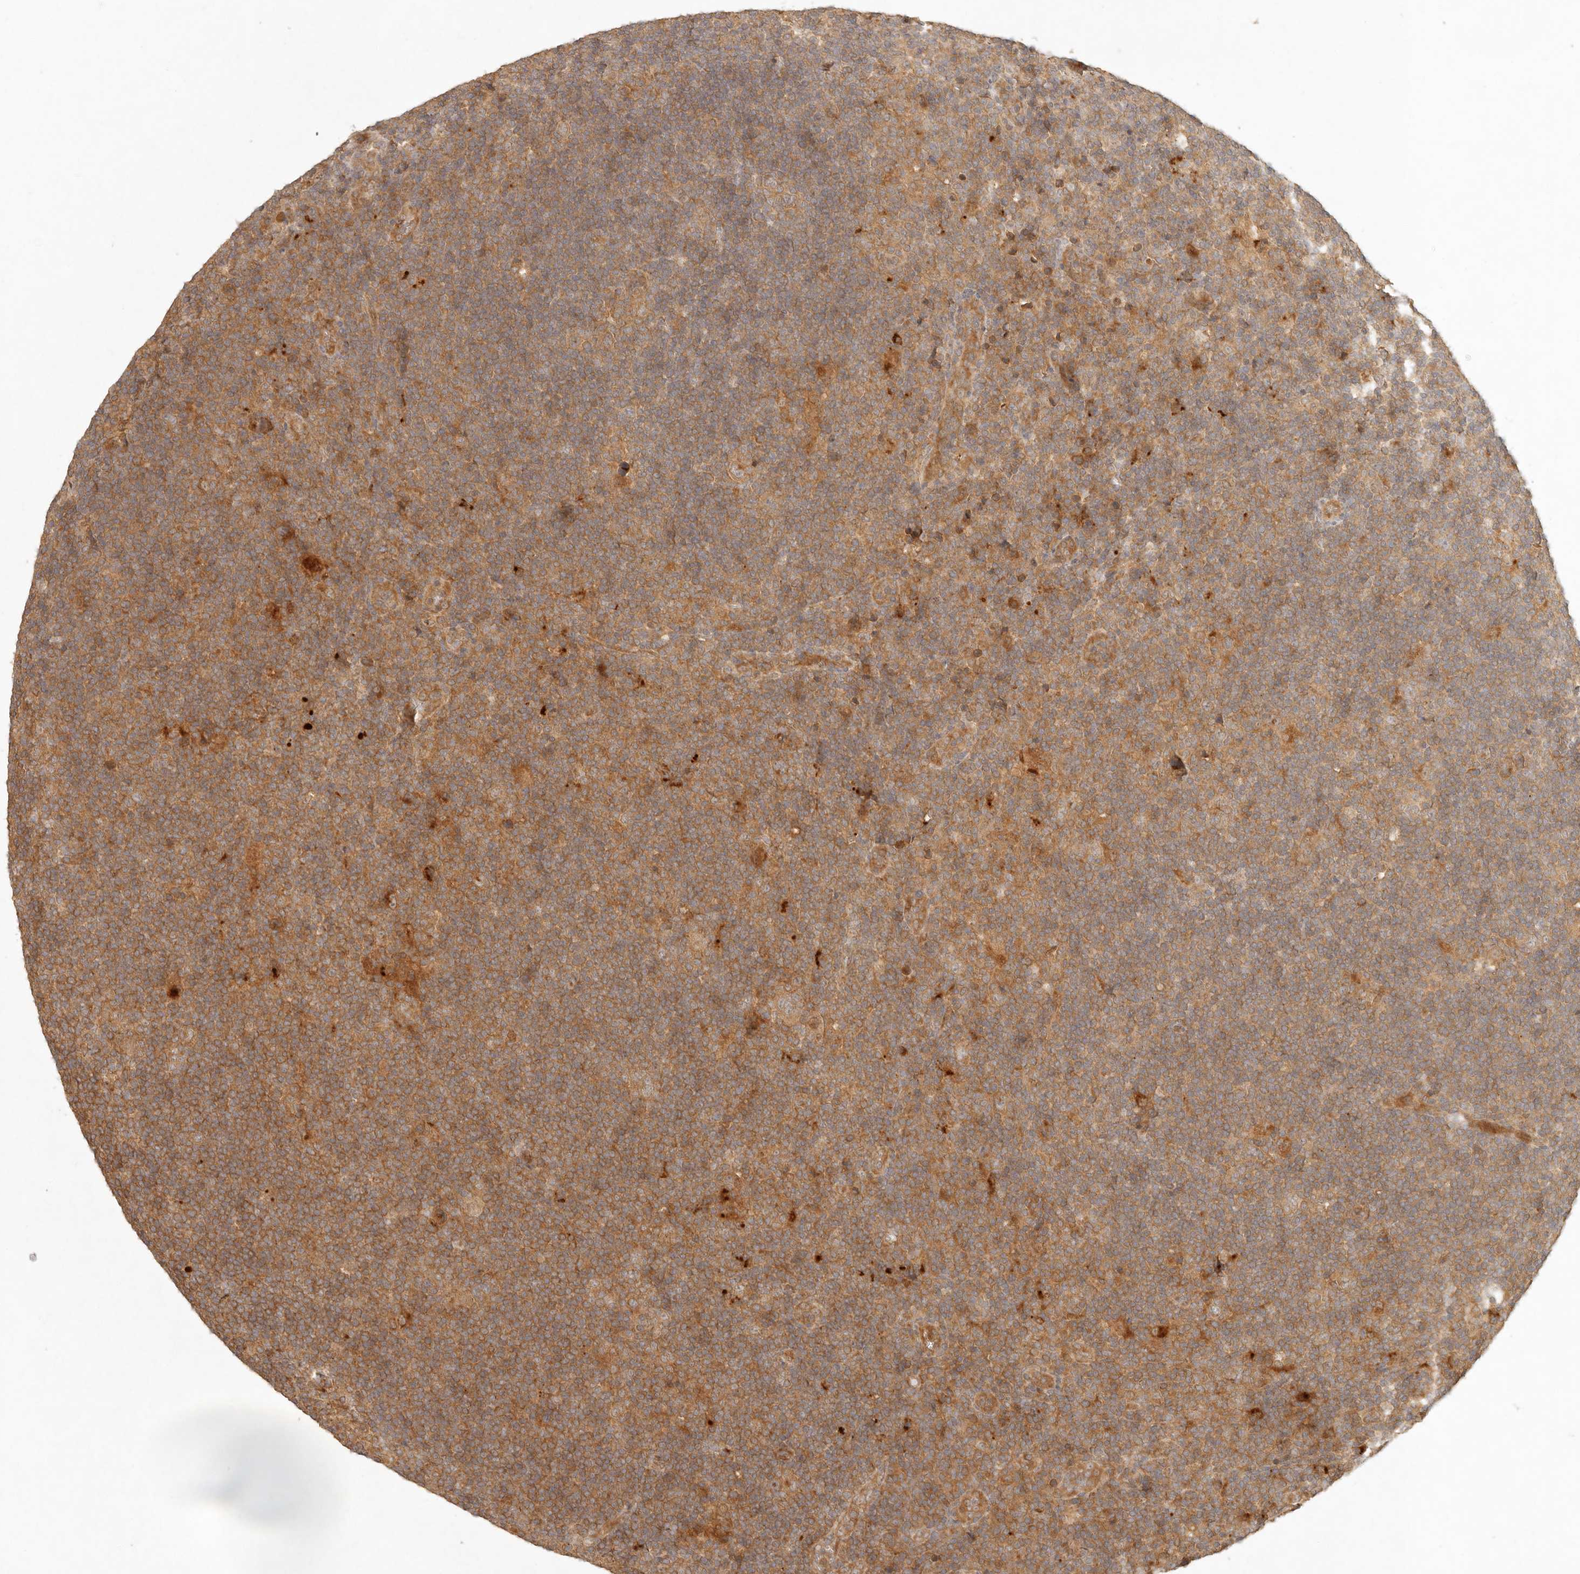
{"staining": {"intensity": "moderate", "quantity": ">75%", "location": "cytoplasmic/membranous"}, "tissue": "lymphoma", "cell_type": "Tumor cells", "image_type": "cancer", "snomed": [{"axis": "morphology", "description": "Hodgkin's disease, NOS"}, {"axis": "topography", "description": "Lymph node"}], "caption": "Hodgkin's disease stained for a protein (brown) shows moderate cytoplasmic/membranous positive positivity in about >75% of tumor cells.", "gene": "ANKRD61", "patient": {"sex": "female", "age": 57}}